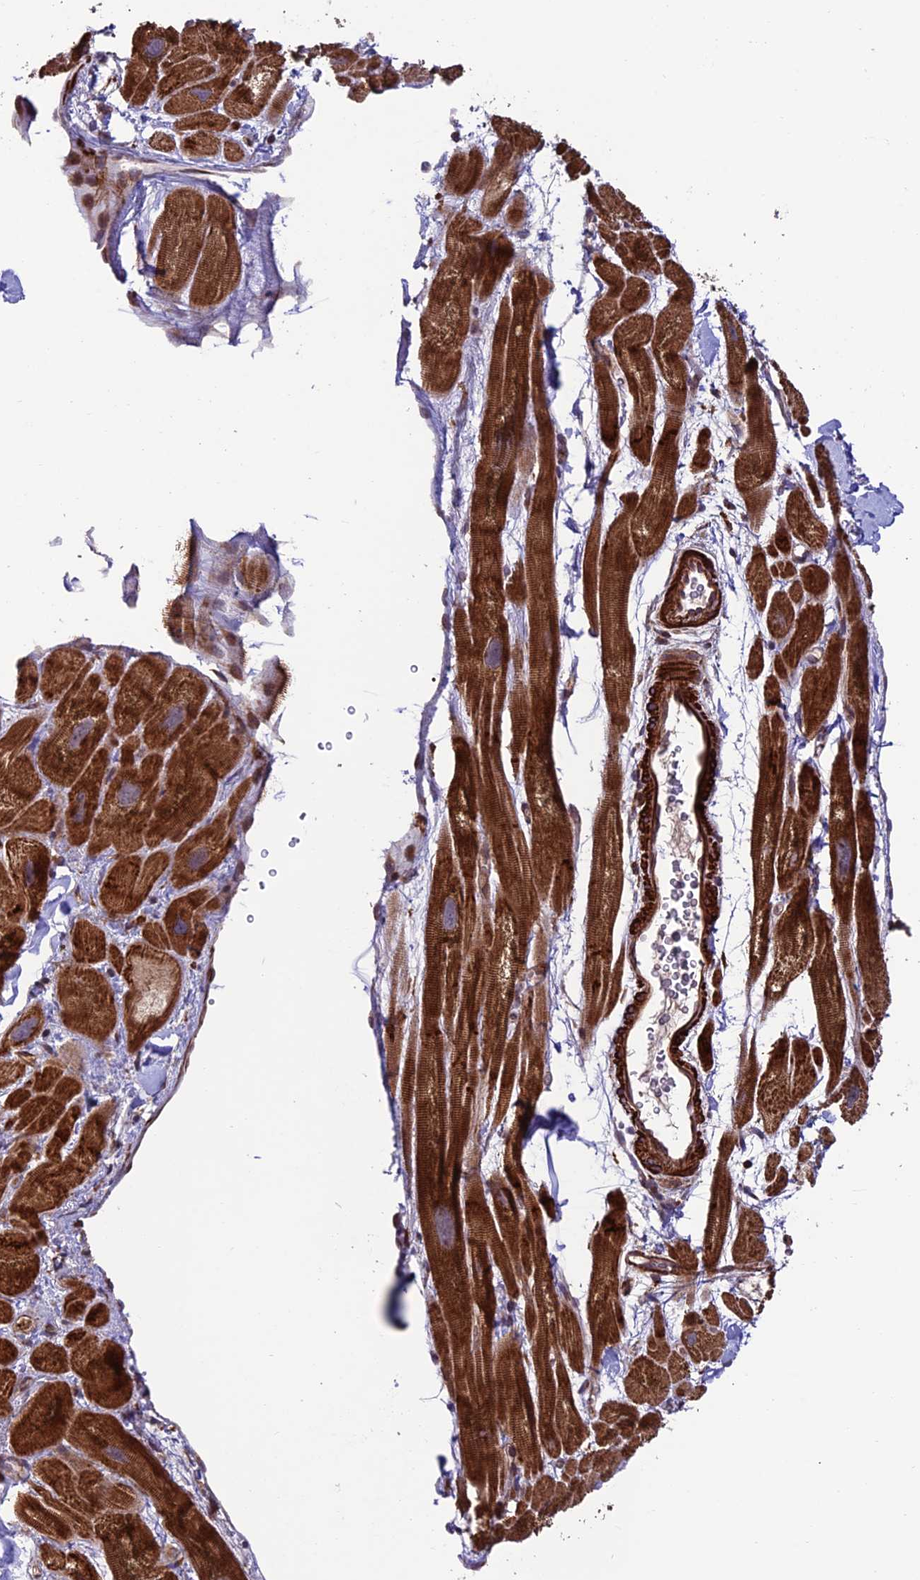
{"staining": {"intensity": "strong", "quantity": ">75%", "location": "cytoplasmic/membranous"}, "tissue": "heart muscle", "cell_type": "Cardiomyocytes", "image_type": "normal", "snomed": [{"axis": "morphology", "description": "Normal tissue, NOS"}, {"axis": "topography", "description": "Heart"}], "caption": "Immunohistochemistry (IHC) micrograph of normal heart muscle stained for a protein (brown), which shows high levels of strong cytoplasmic/membranous positivity in about >75% of cardiomyocytes.", "gene": "TNIP3", "patient": {"sex": "male", "age": 49}}